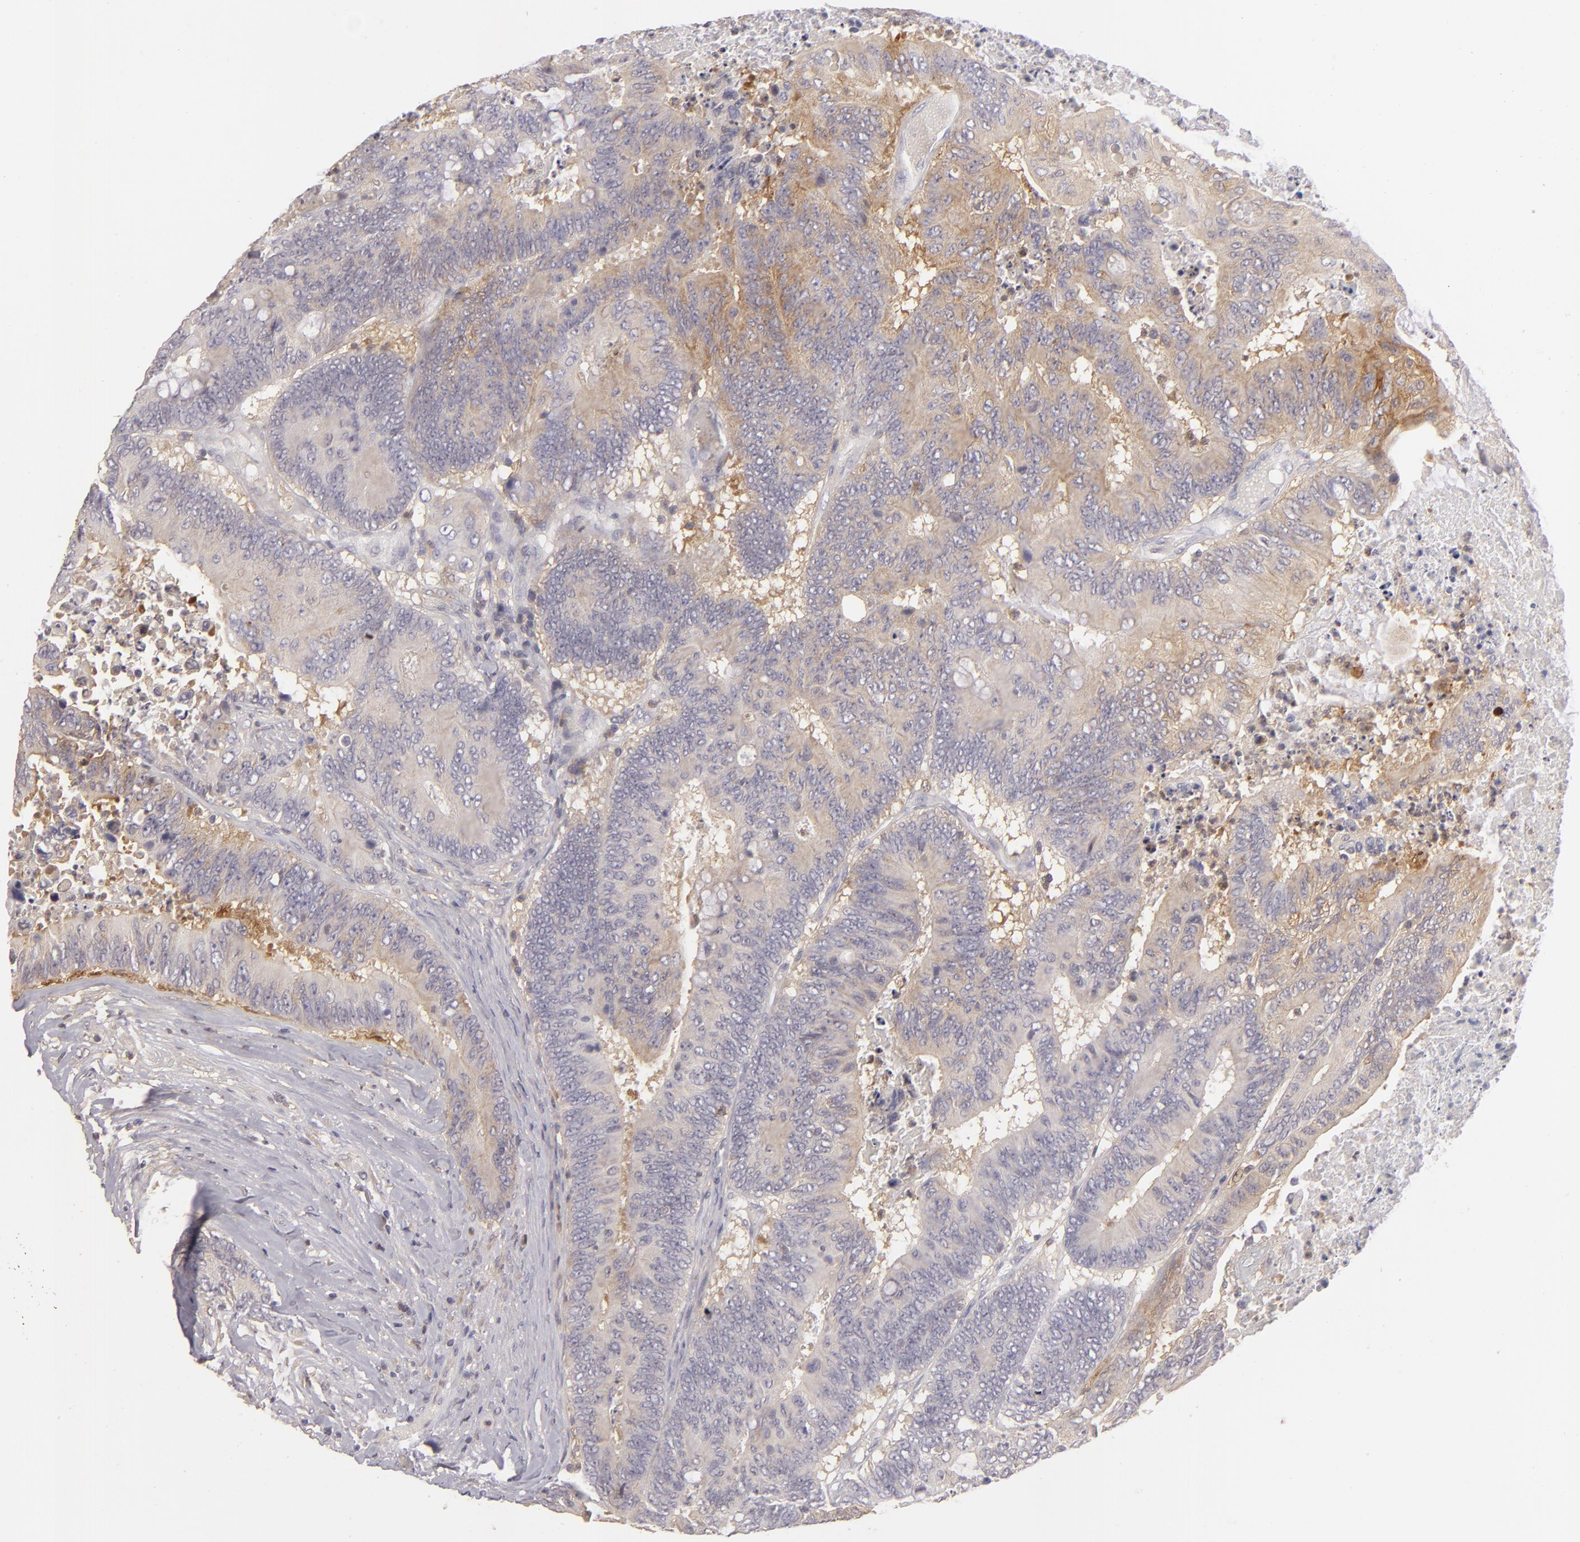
{"staining": {"intensity": "moderate", "quantity": ">75%", "location": "cytoplasmic/membranous"}, "tissue": "colorectal cancer", "cell_type": "Tumor cells", "image_type": "cancer", "snomed": [{"axis": "morphology", "description": "Adenocarcinoma, NOS"}, {"axis": "topography", "description": "Colon"}], "caption": "High-magnification brightfield microscopy of colorectal cancer (adenocarcinoma) stained with DAB (3,3'-diaminobenzidine) (brown) and counterstained with hematoxylin (blue). tumor cells exhibit moderate cytoplasmic/membranous positivity is seen in about>75% of cells. The protein of interest is shown in brown color, while the nuclei are stained blue.", "gene": "MMP10", "patient": {"sex": "male", "age": 65}}